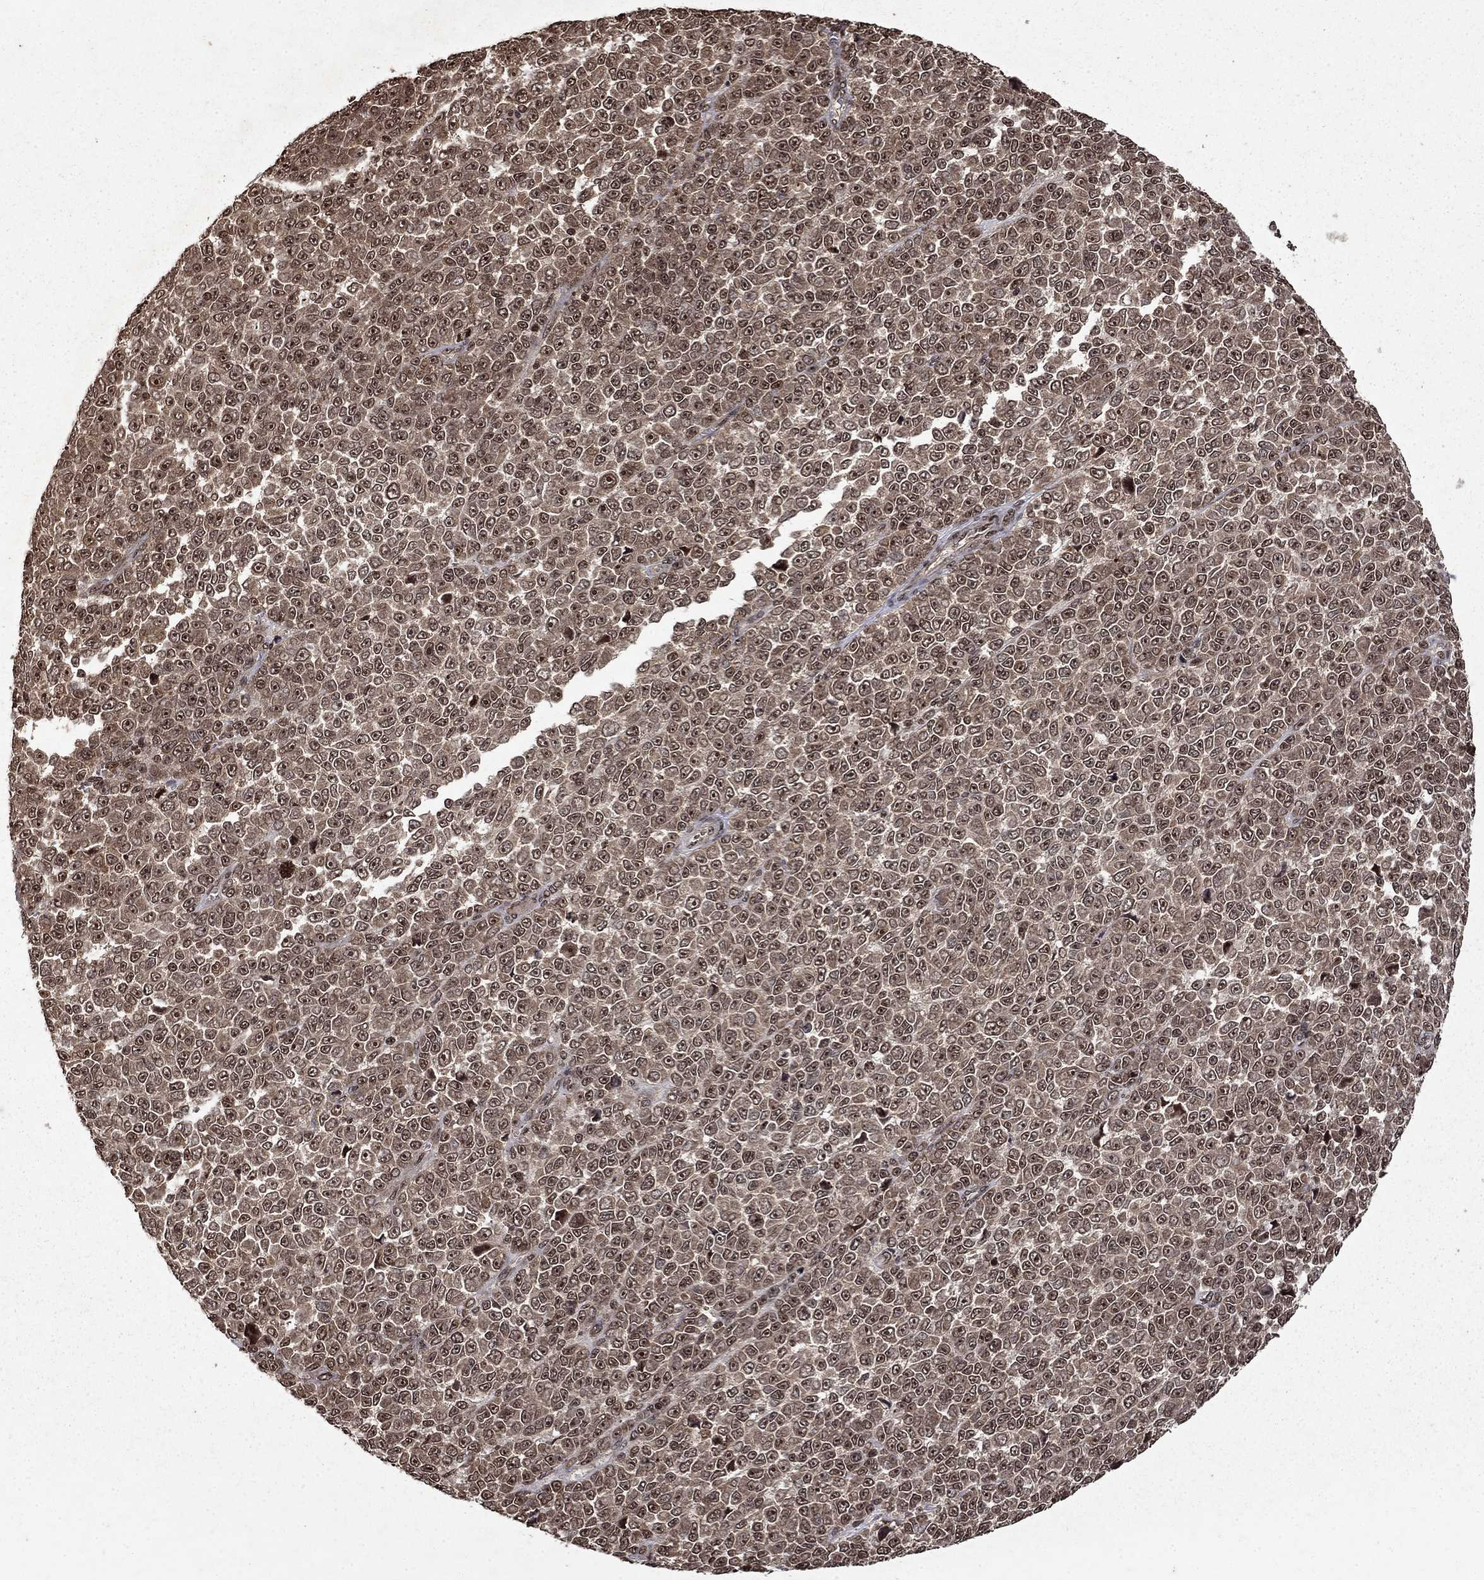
{"staining": {"intensity": "weak", "quantity": "25%-75%", "location": "cytoplasmic/membranous"}, "tissue": "melanoma", "cell_type": "Tumor cells", "image_type": "cancer", "snomed": [{"axis": "morphology", "description": "Malignant melanoma, NOS"}, {"axis": "topography", "description": "Skin"}], "caption": "The photomicrograph displays a brown stain indicating the presence of a protein in the cytoplasmic/membranous of tumor cells in malignant melanoma. Nuclei are stained in blue.", "gene": "PIN4", "patient": {"sex": "female", "age": 95}}